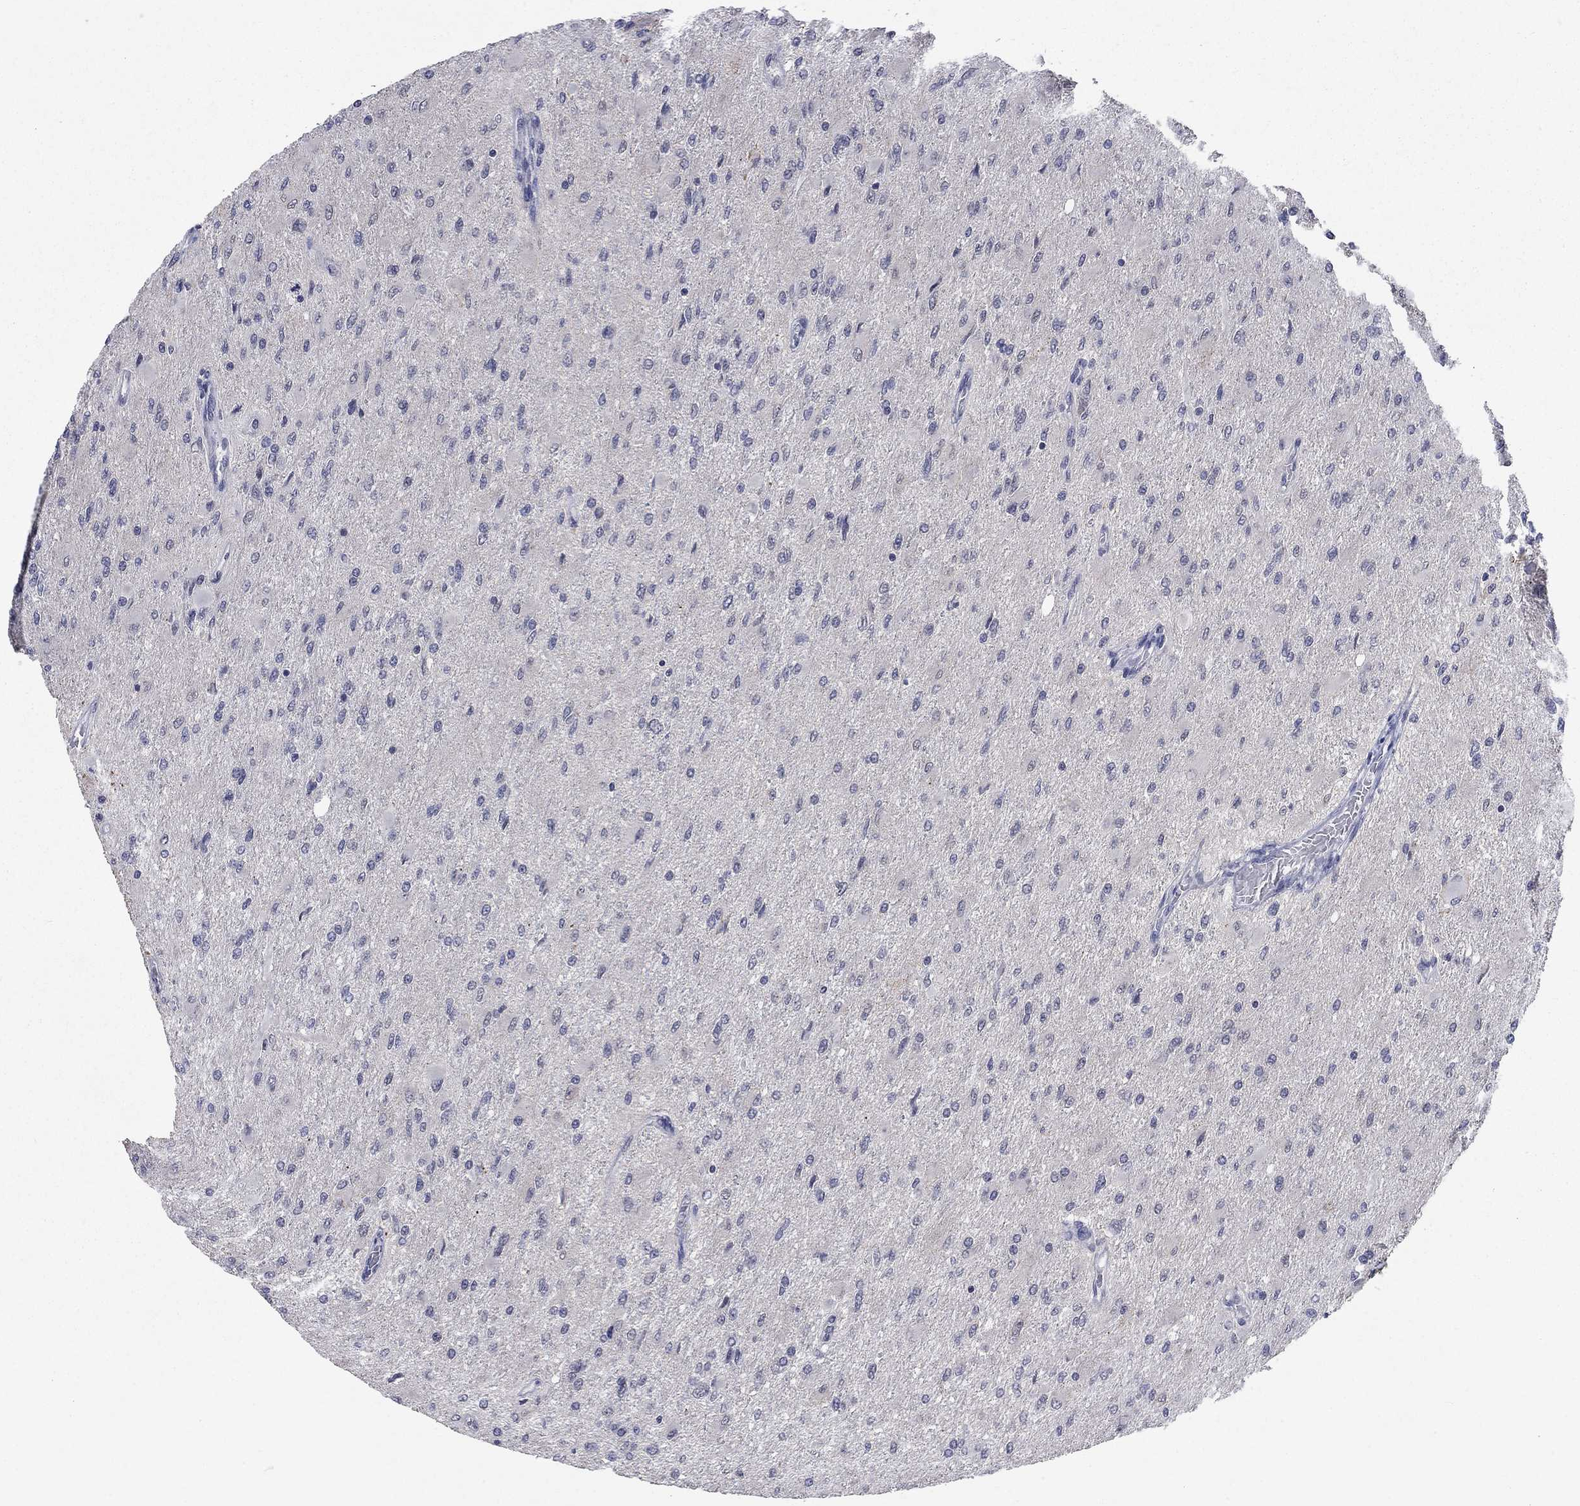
{"staining": {"intensity": "negative", "quantity": "none", "location": "none"}, "tissue": "glioma", "cell_type": "Tumor cells", "image_type": "cancer", "snomed": [{"axis": "morphology", "description": "Glioma, malignant, High grade"}, {"axis": "topography", "description": "Cerebral cortex"}], "caption": "An image of human malignant glioma (high-grade) is negative for staining in tumor cells.", "gene": "SPATA33", "patient": {"sex": "female", "age": 36}}